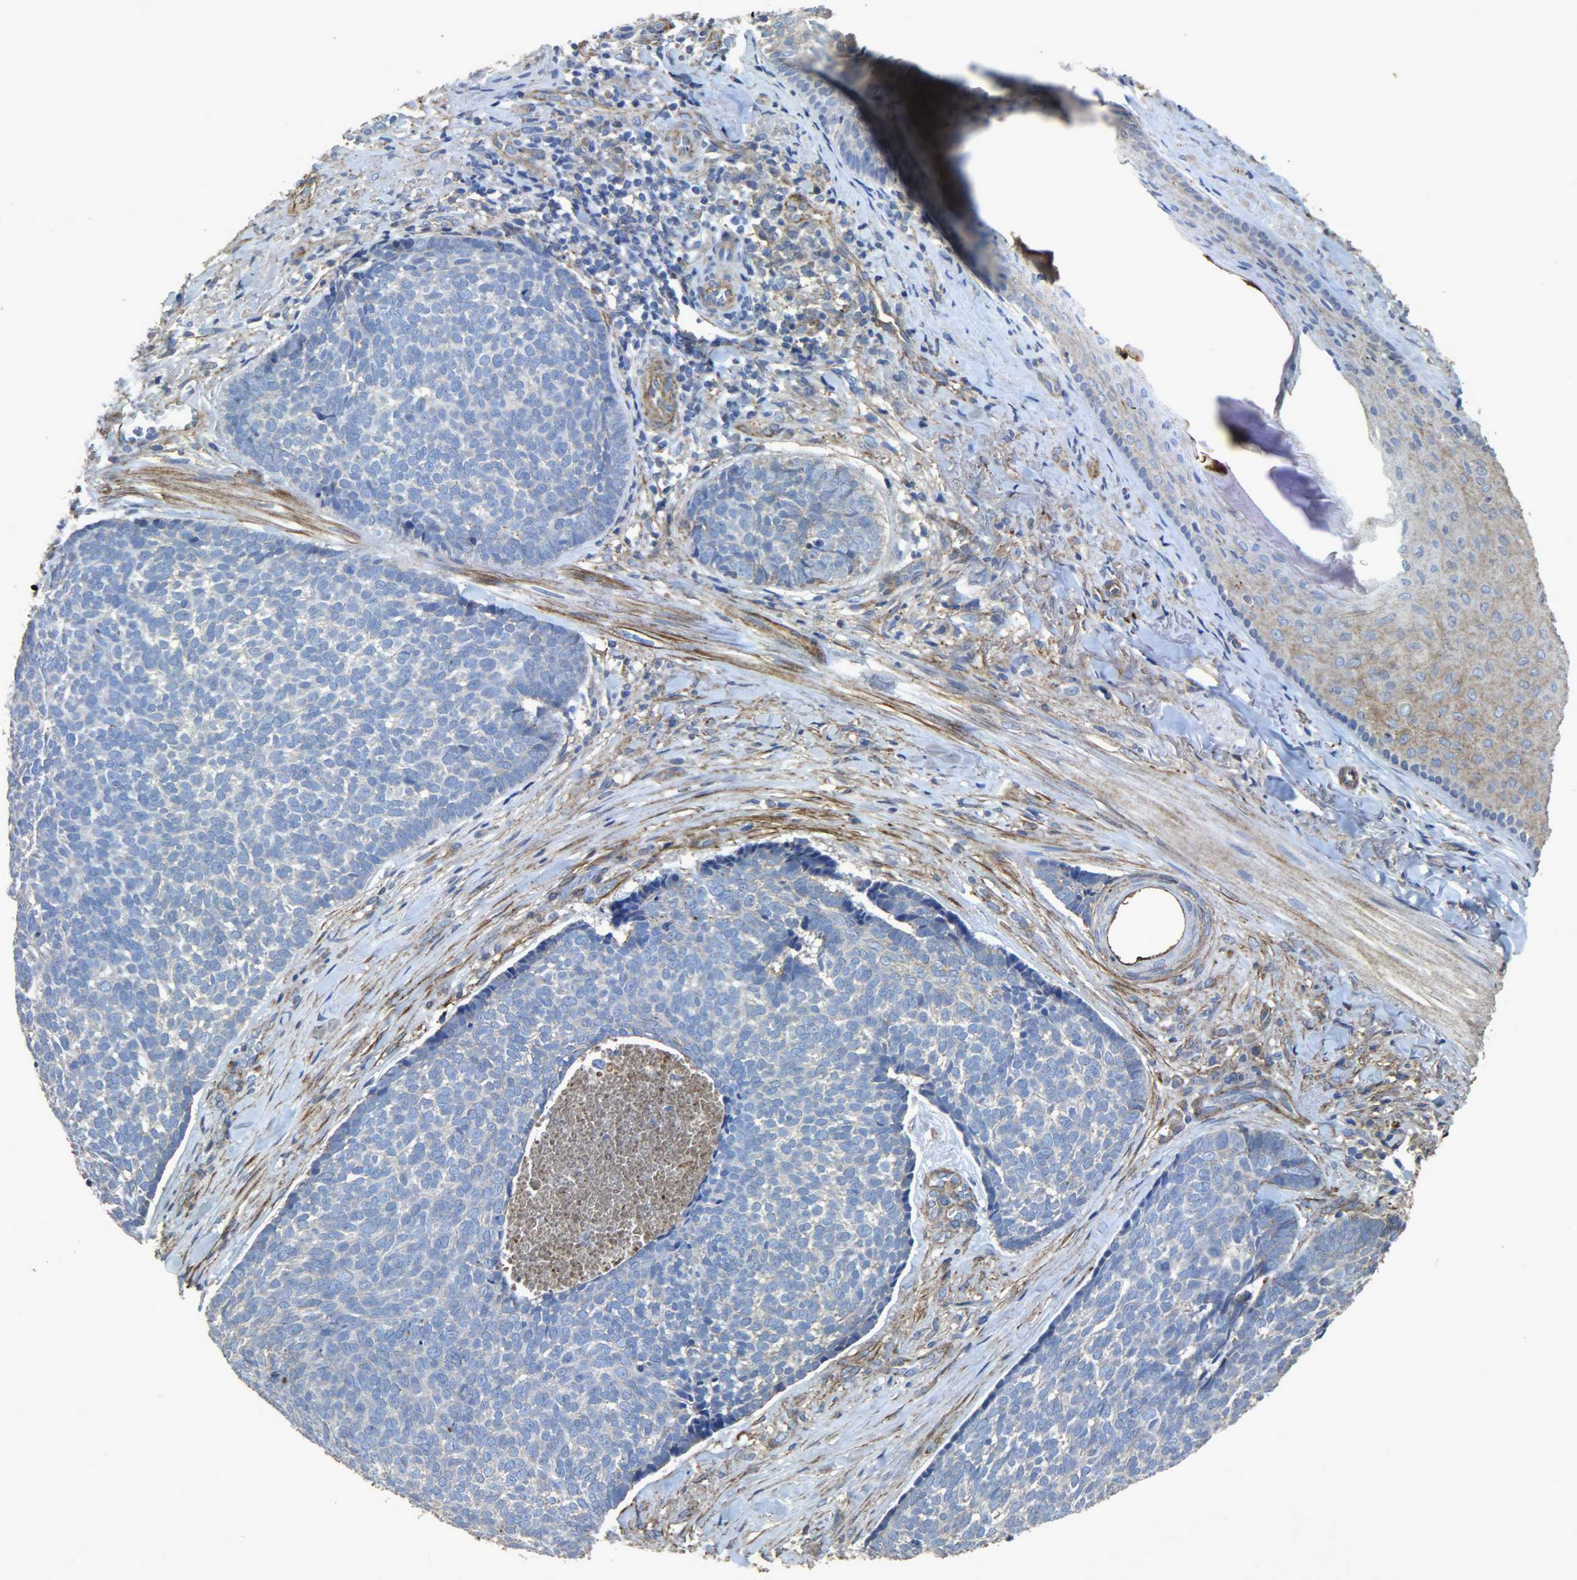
{"staining": {"intensity": "negative", "quantity": "none", "location": "none"}, "tissue": "skin cancer", "cell_type": "Tumor cells", "image_type": "cancer", "snomed": [{"axis": "morphology", "description": "Basal cell carcinoma"}, {"axis": "topography", "description": "Skin"}], "caption": "Human skin cancer stained for a protein using IHC shows no staining in tumor cells.", "gene": "TPM4", "patient": {"sex": "male", "age": 84}}